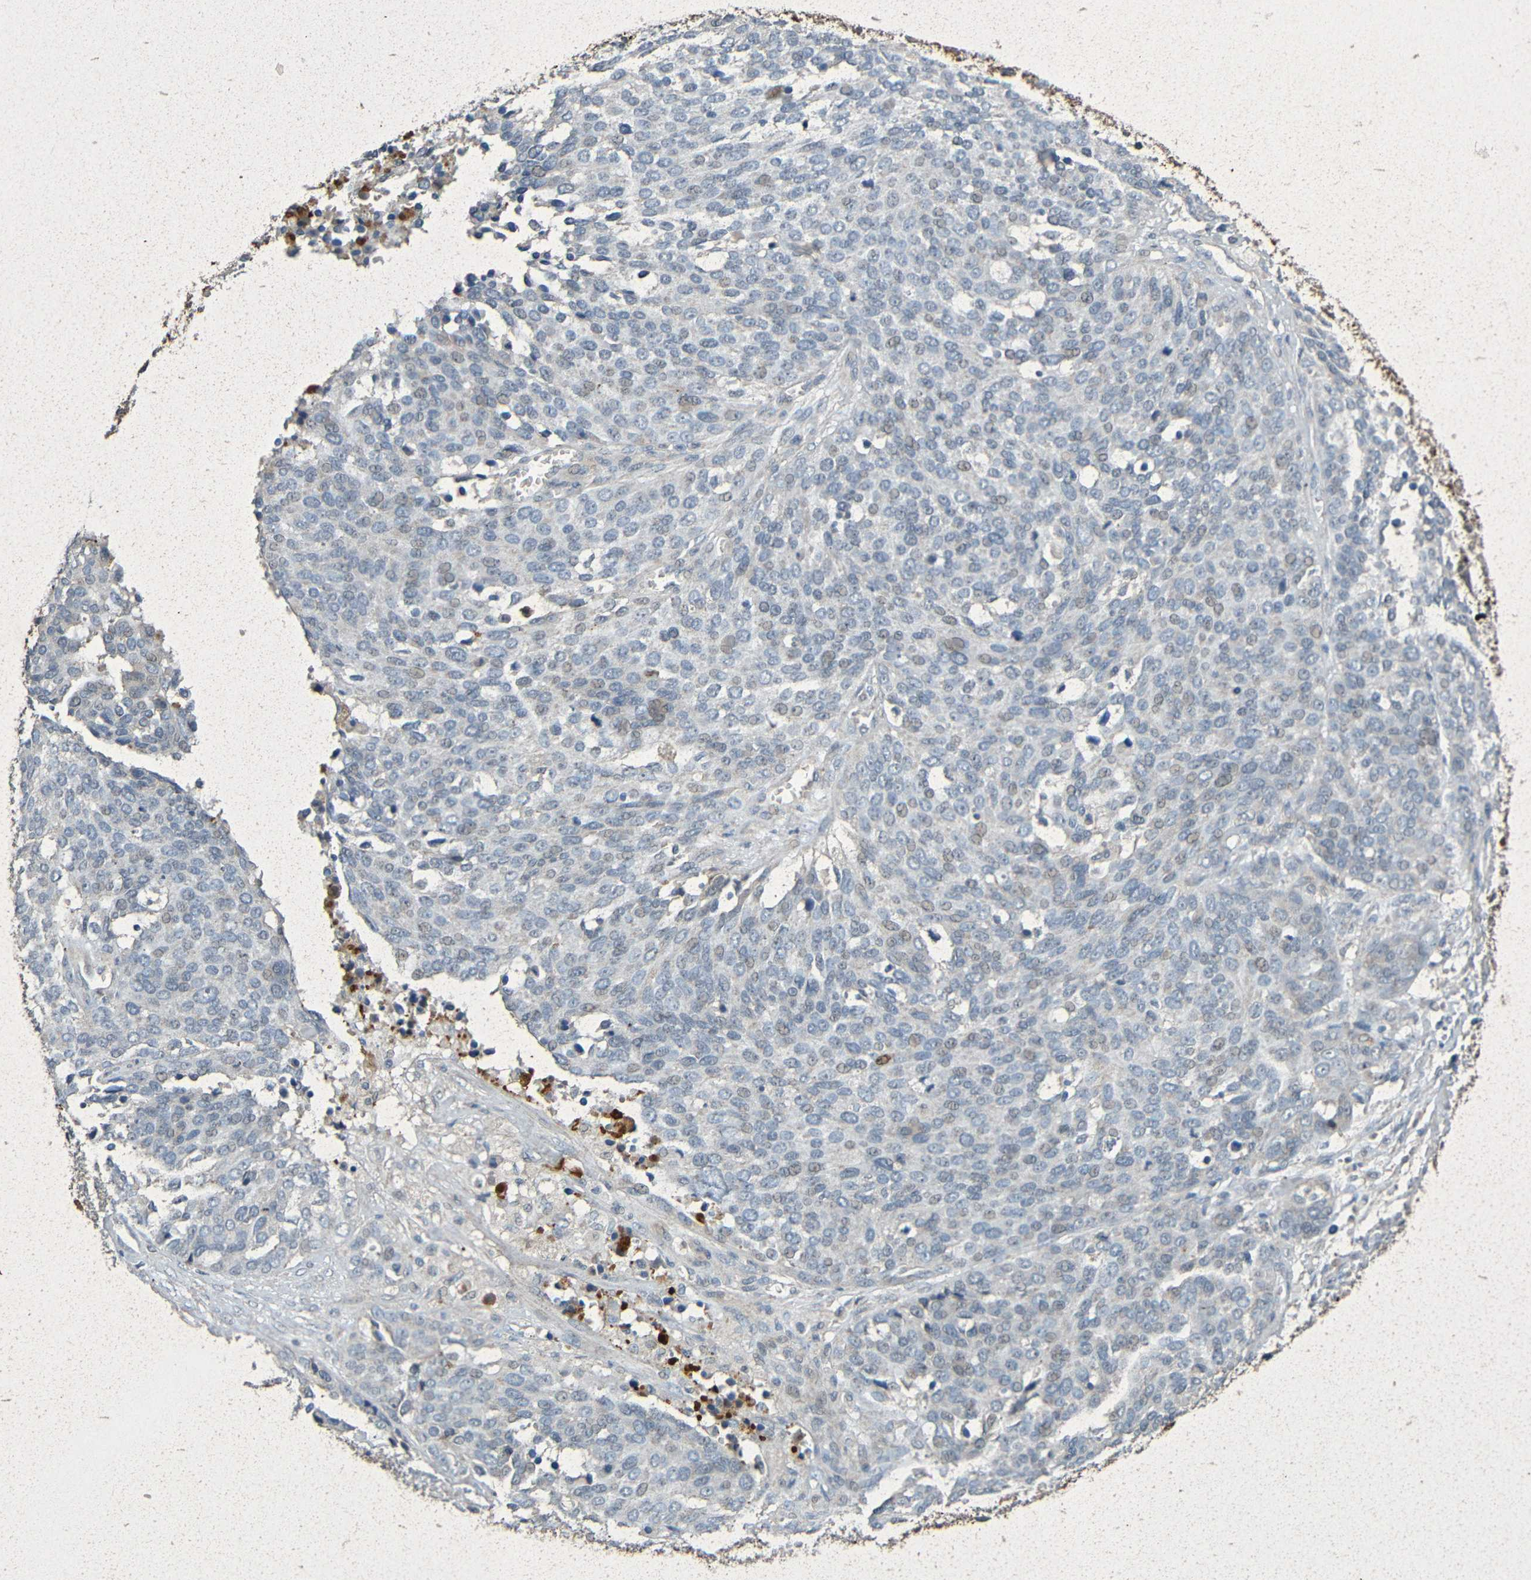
{"staining": {"intensity": "weak", "quantity": "<25%", "location": "cytoplasmic/membranous"}, "tissue": "ovarian cancer", "cell_type": "Tumor cells", "image_type": "cancer", "snomed": [{"axis": "morphology", "description": "Cystadenocarcinoma, serous, NOS"}, {"axis": "topography", "description": "Ovary"}], "caption": "IHC image of neoplastic tissue: human ovarian cancer (serous cystadenocarcinoma) stained with DAB demonstrates no significant protein positivity in tumor cells.", "gene": "IL10", "patient": {"sex": "female", "age": 44}}